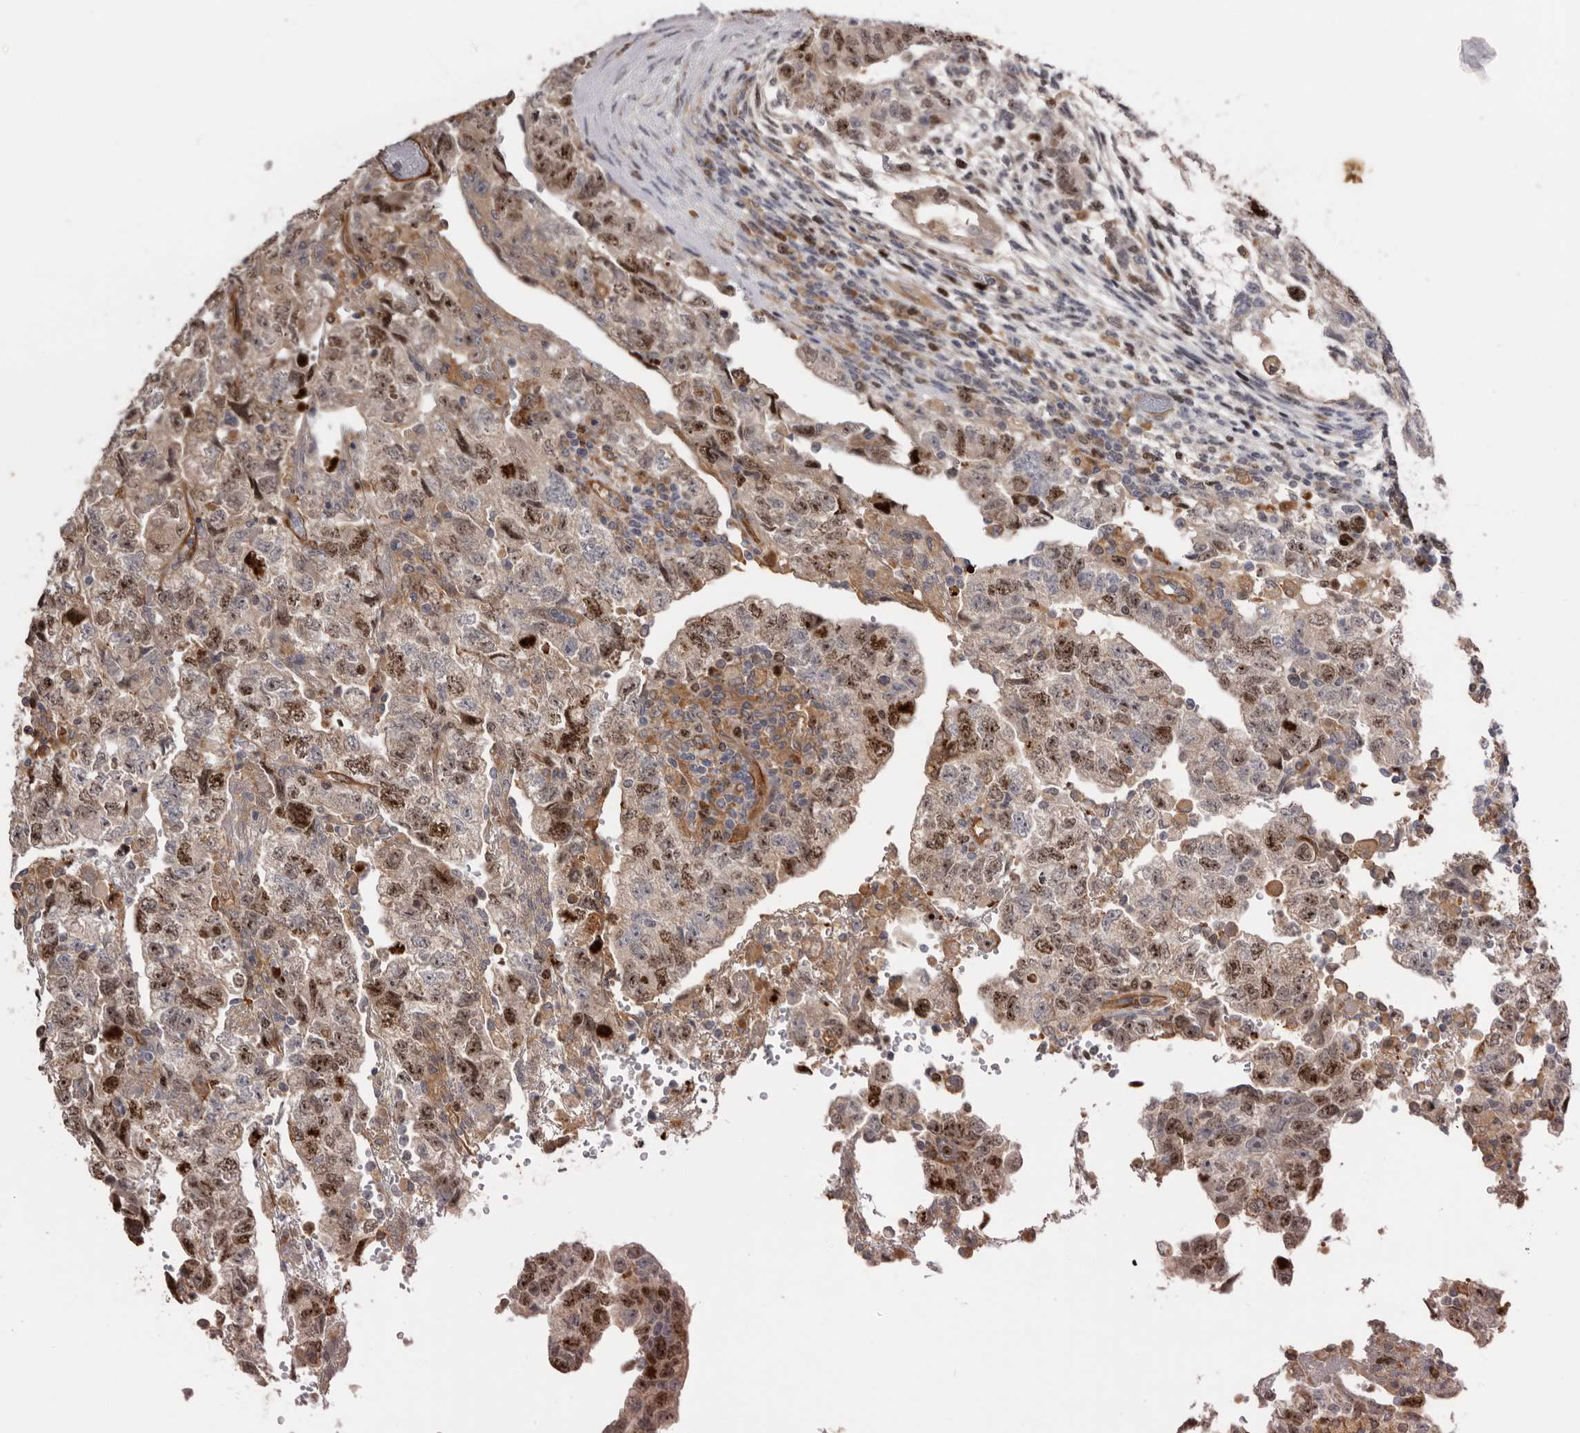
{"staining": {"intensity": "moderate", "quantity": "25%-75%", "location": "nuclear"}, "tissue": "testis cancer", "cell_type": "Tumor cells", "image_type": "cancer", "snomed": [{"axis": "morphology", "description": "Normal tissue, NOS"}, {"axis": "morphology", "description": "Carcinoma, Embryonal, NOS"}, {"axis": "topography", "description": "Testis"}], "caption": "Testis cancer (embryonal carcinoma) was stained to show a protein in brown. There is medium levels of moderate nuclear expression in about 25%-75% of tumor cells.", "gene": "CDCA8", "patient": {"sex": "male", "age": 36}}